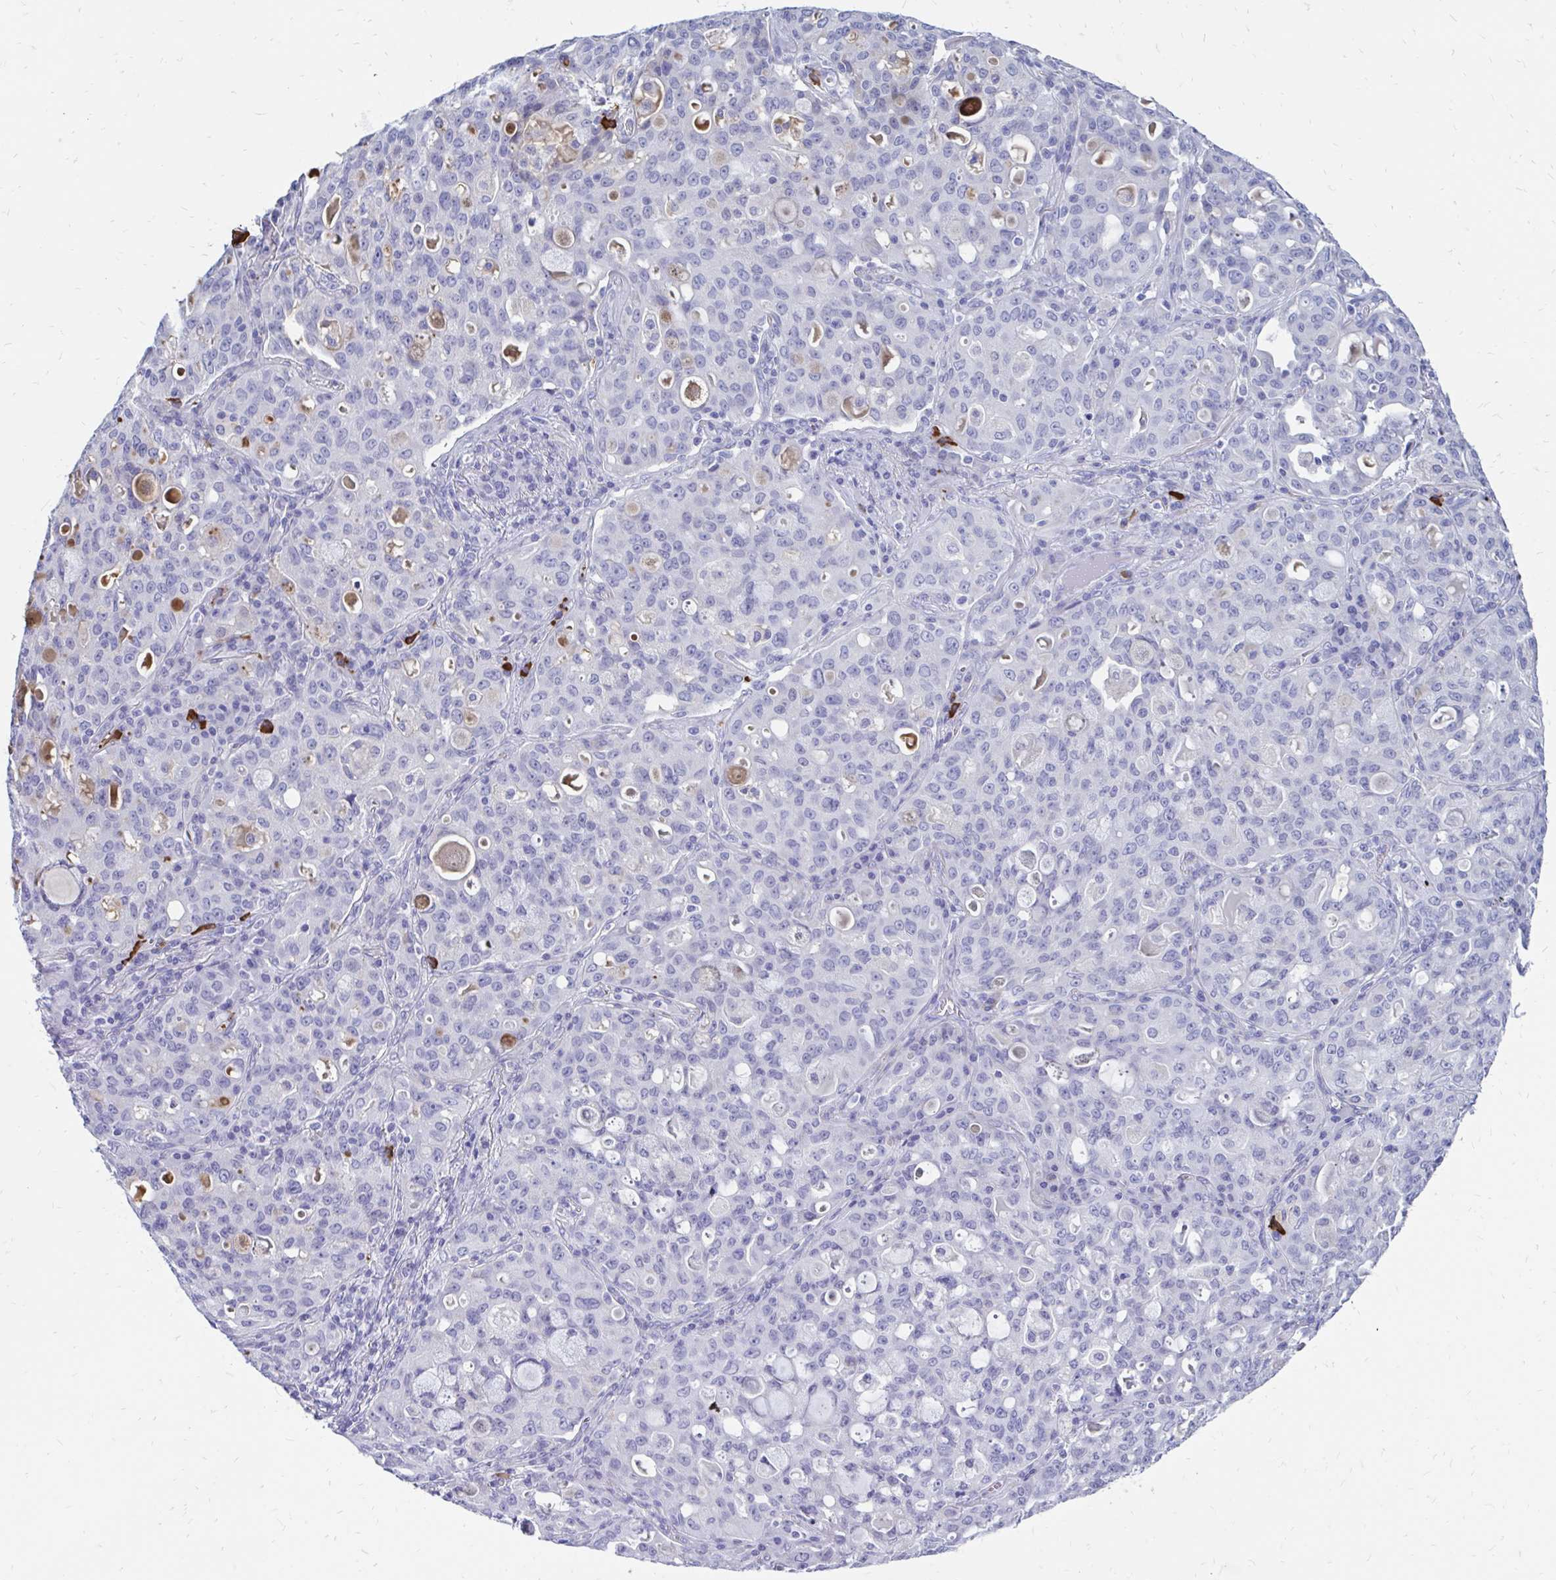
{"staining": {"intensity": "negative", "quantity": "none", "location": "none"}, "tissue": "lung cancer", "cell_type": "Tumor cells", "image_type": "cancer", "snomed": [{"axis": "morphology", "description": "Adenocarcinoma, NOS"}, {"axis": "topography", "description": "Lung"}], "caption": "Immunohistochemistry (IHC) histopathology image of neoplastic tissue: lung adenocarcinoma stained with DAB reveals no significant protein staining in tumor cells.", "gene": "IGSF5", "patient": {"sex": "female", "age": 44}}